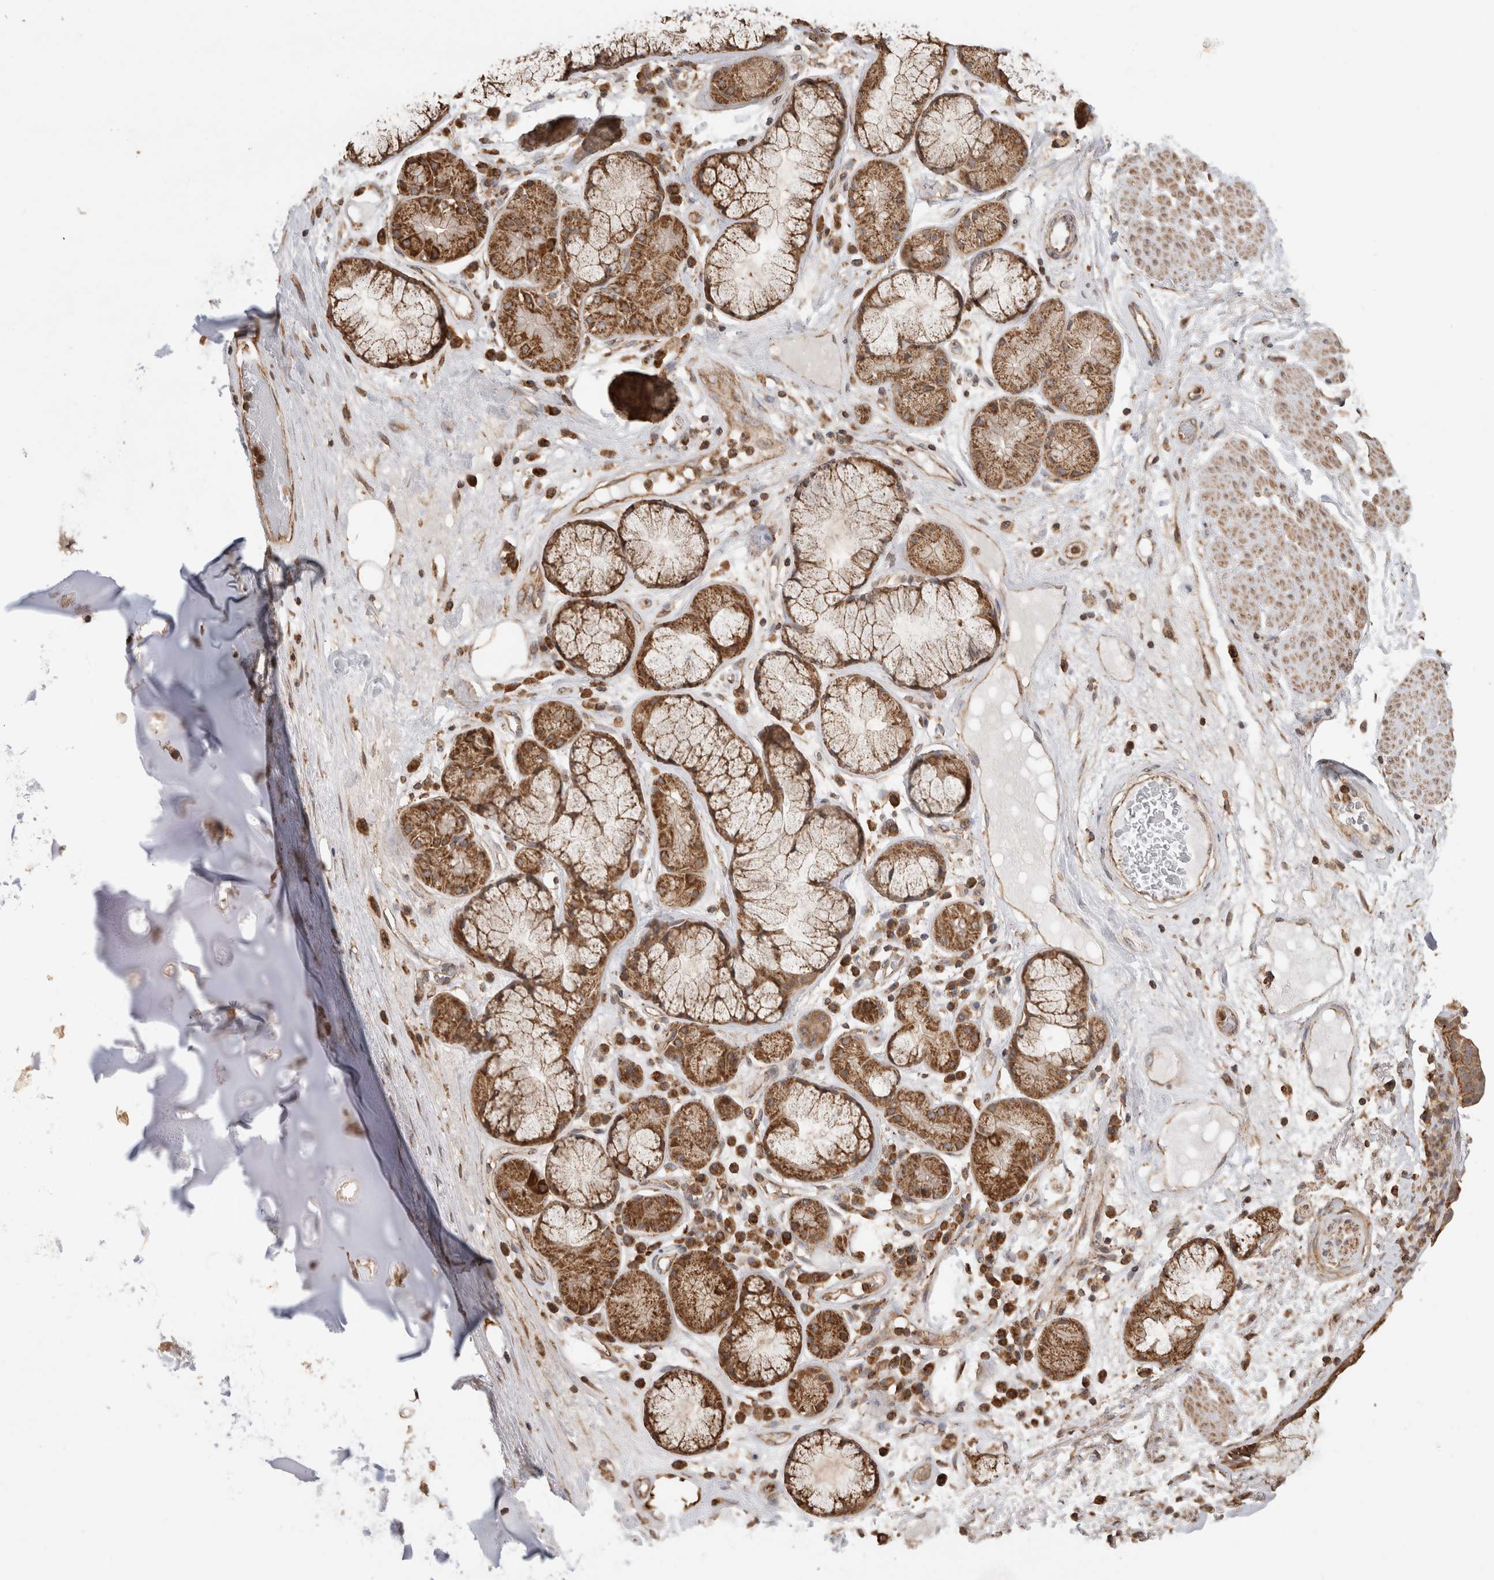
{"staining": {"intensity": "moderate", "quantity": "25%-75%", "location": "cytoplasmic/membranous"}, "tissue": "adipose tissue", "cell_type": "Adipocytes", "image_type": "normal", "snomed": [{"axis": "morphology", "description": "Normal tissue, NOS"}, {"axis": "topography", "description": "Bronchus"}], "caption": "Normal adipose tissue exhibits moderate cytoplasmic/membranous staining in about 25%-75% of adipocytes.", "gene": "IMMP2L", "patient": {"sex": "male", "age": 66}}